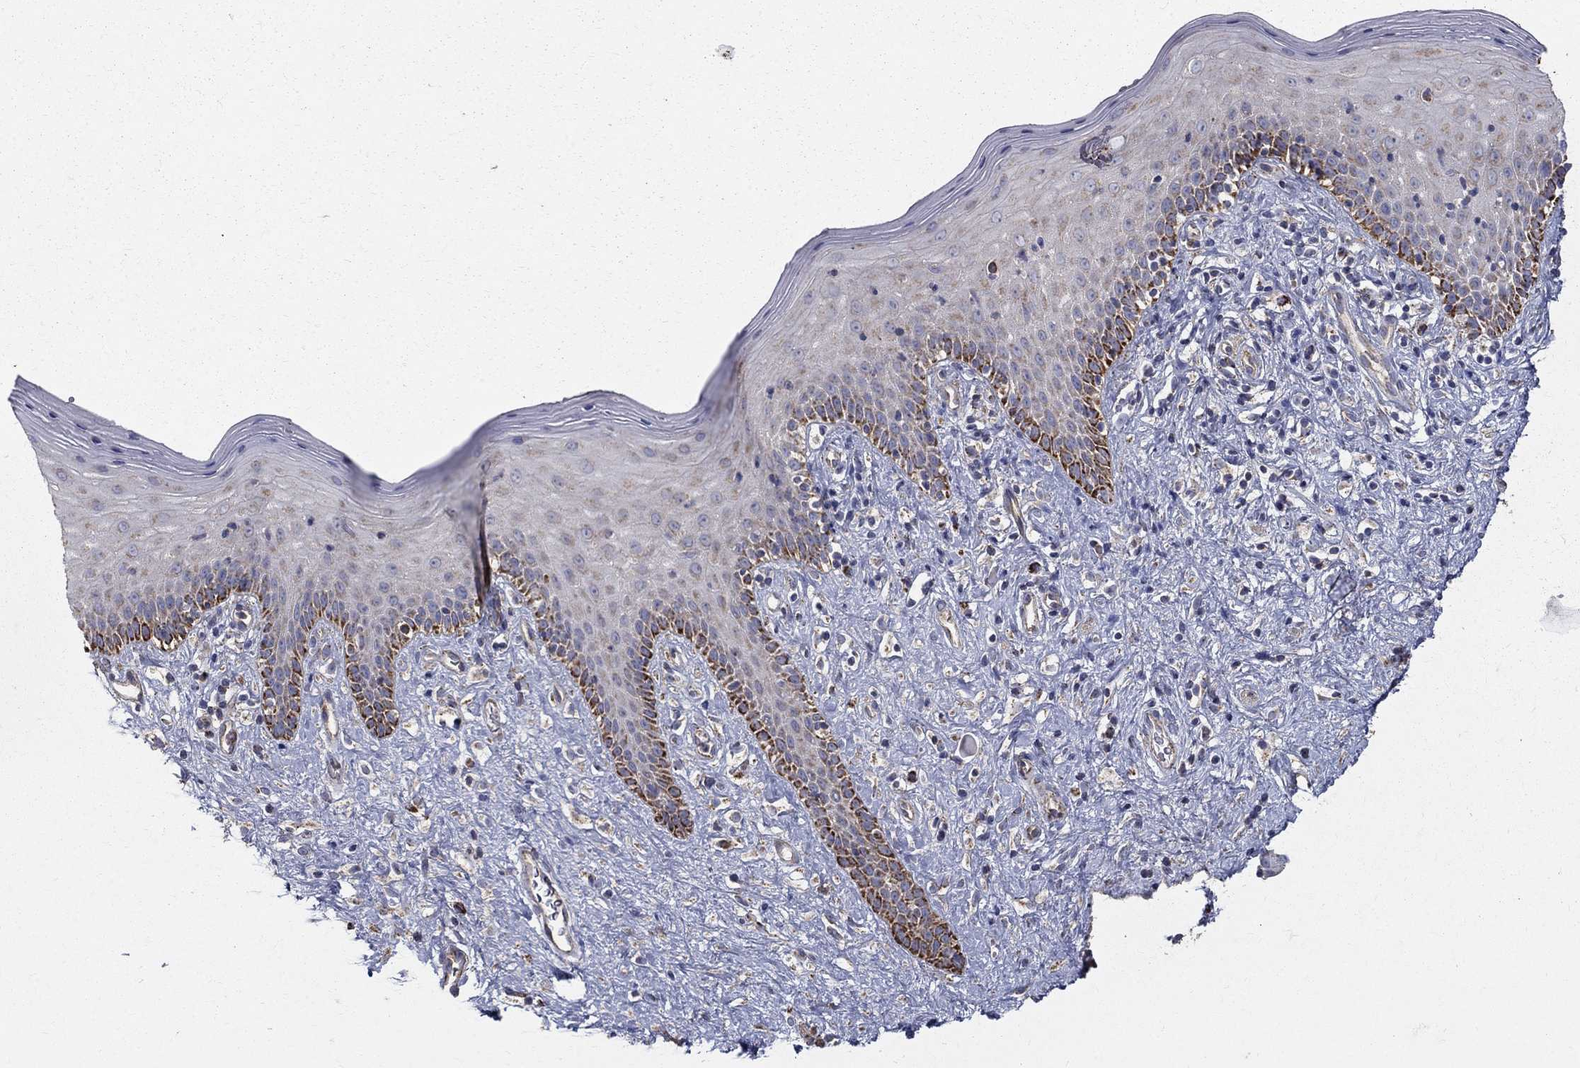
{"staining": {"intensity": "strong", "quantity": "25%-75%", "location": "cytoplasmic/membranous"}, "tissue": "vagina", "cell_type": "Squamous epithelial cells", "image_type": "normal", "snomed": [{"axis": "morphology", "description": "Normal tissue, NOS"}, {"axis": "topography", "description": "Vagina"}], "caption": "Protein expression analysis of unremarkable vagina exhibits strong cytoplasmic/membranous staining in approximately 25%-75% of squamous epithelial cells. (IHC, brightfield microscopy, high magnification).", "gene": "GCSH", "patient": {"sex": "female", "age": 47}}